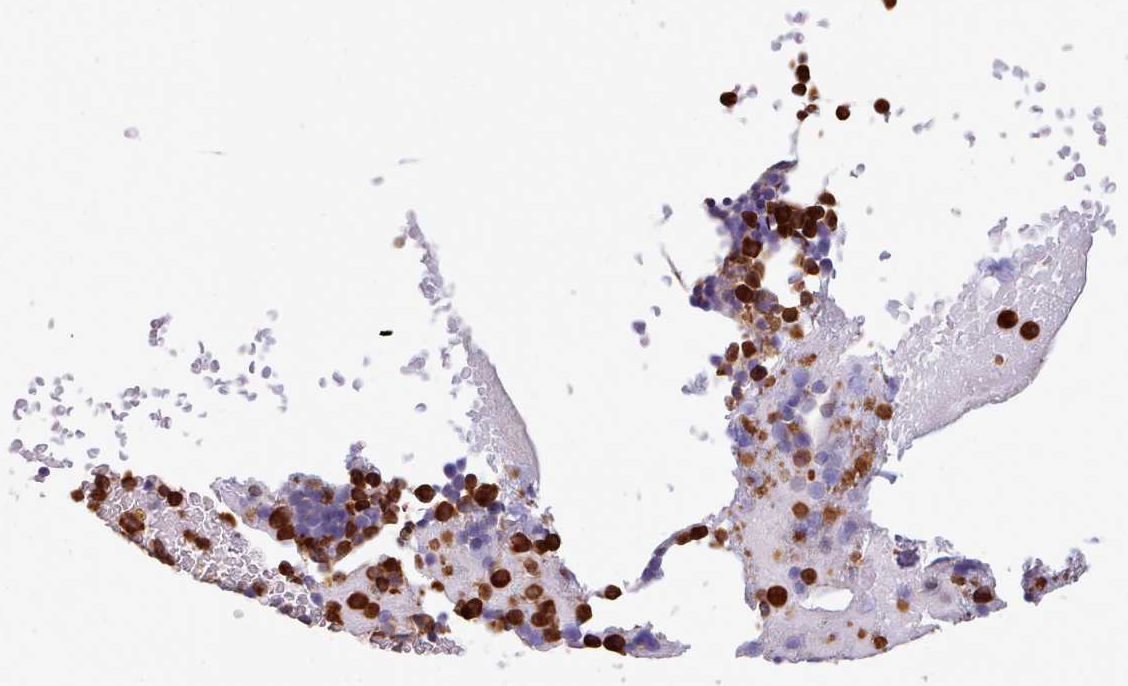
{"staining": {"intensity": "strong", "quantity": ">75%", "location": "cytoplasmic/membranous"}, "tissue": "bone marrow", "cell_type": "Hematopoietic cells", "image_type": "normal", "snomed": [{"axis": "morphology", "description": "Normal tissue, NOS"}, {"axis": "topography", "description": "Bone marrow"}], "caption": "IHC of unremarkable human bone marrow reveals high levels of strong cytoplasmic/membranous staining in approximately >75% of hematopoietic cells.", "gene": "SLC4A9", "patient": {"sex": "male", "age": 26}}